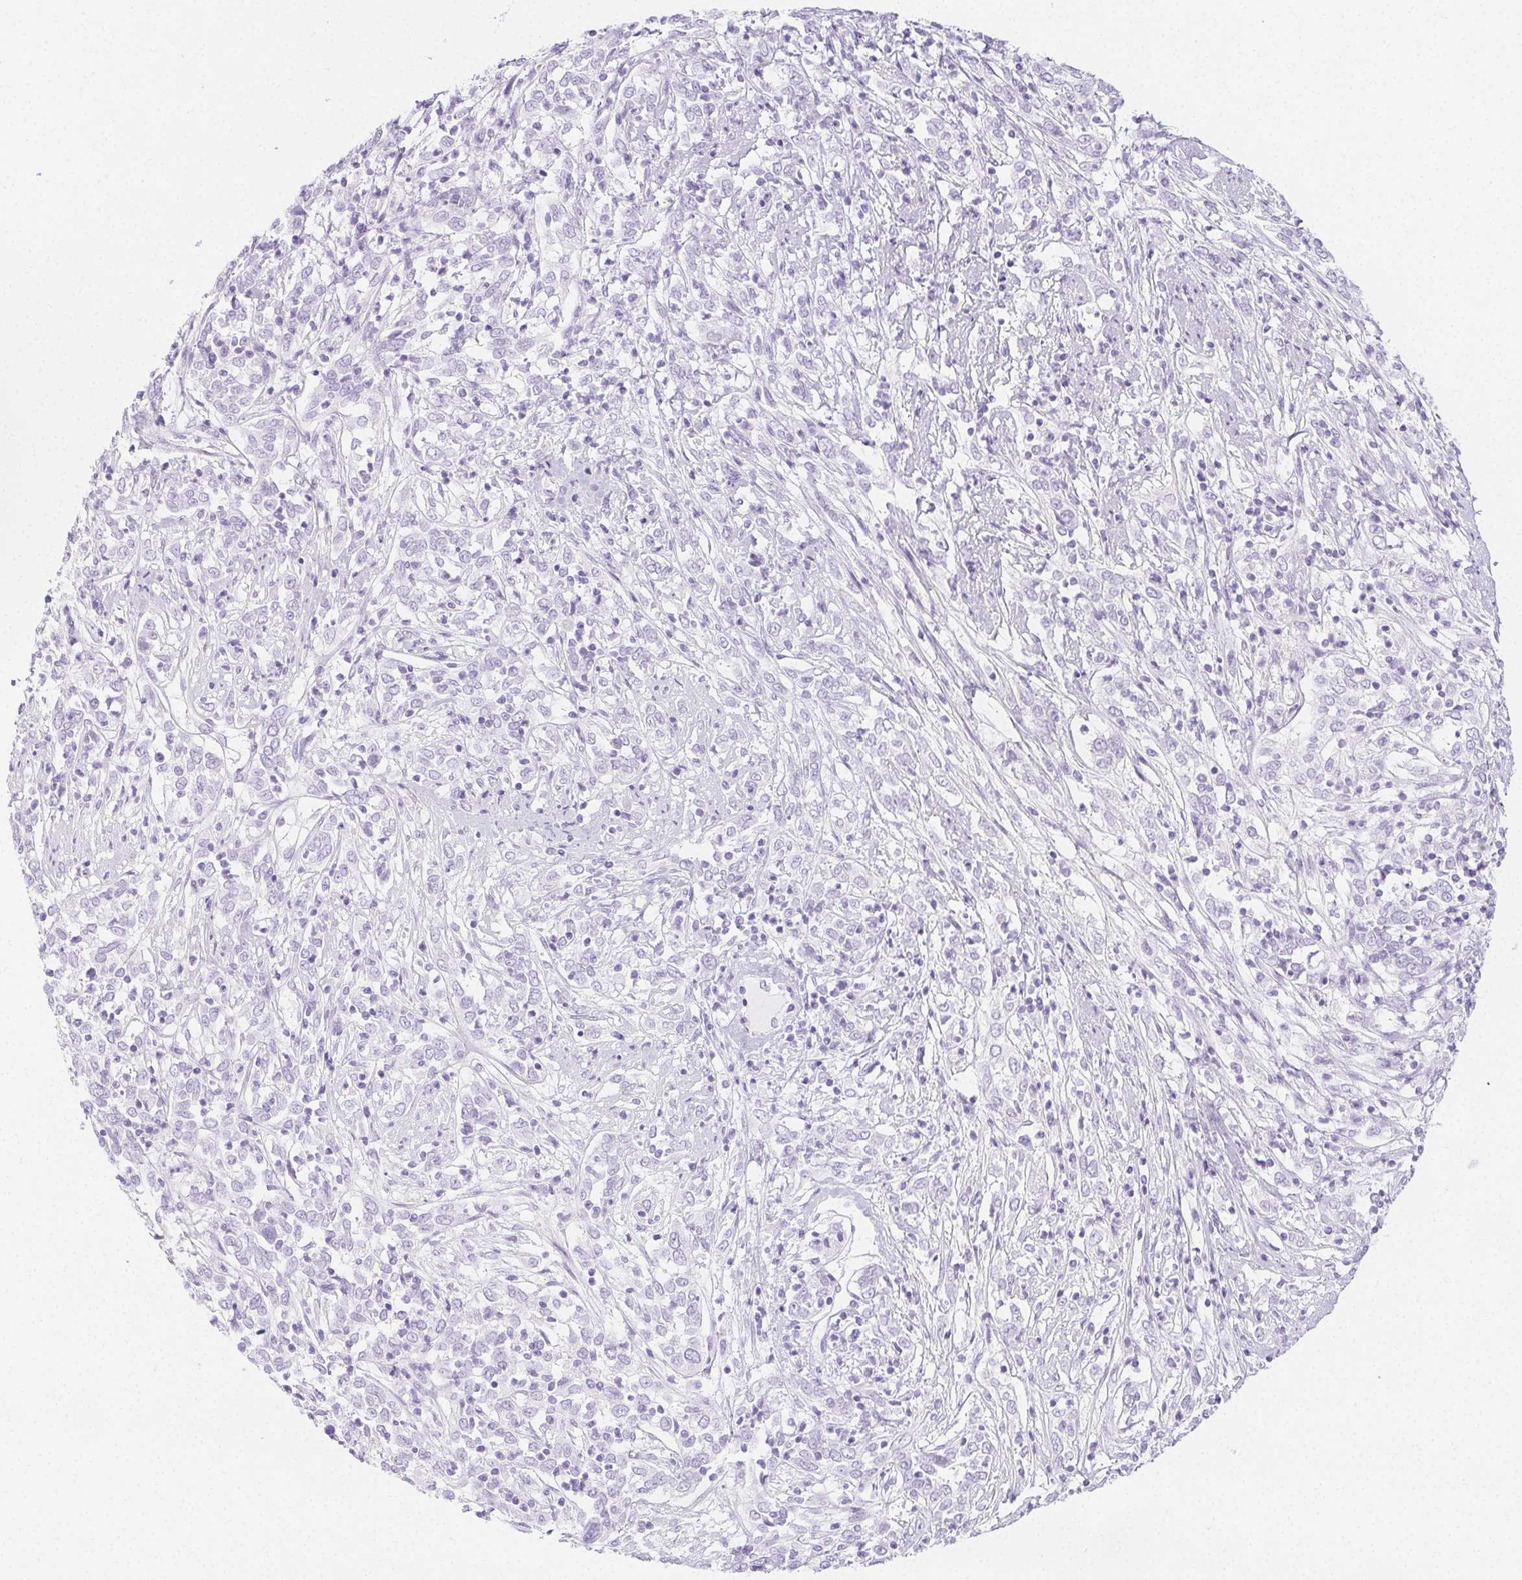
{"staining": {"intensity": "negative", "quantity": "none", "location": "none"}, "tissue": "cervical cancer", "cell_type": "Tumor cells", "image_type": "cancer", "snomed": [{"axis": "morphology", "description": "Adenocarcinoma, NOS"}, {"axis": "topography", "description": "Cervix"}], "caption": "Immunohistochemistry histopathology image of neoplastic tissue: human adenocarcinoma (cervical) stained with DAB displays no significant protein positivity in tumor cells. (DAB (3,3'-diaminobenzidine) immunohistochemistry (IHC) with hematoxylin counter stain).", "gene": "PI3", "patient": {"sex": "female", "age": 40}}